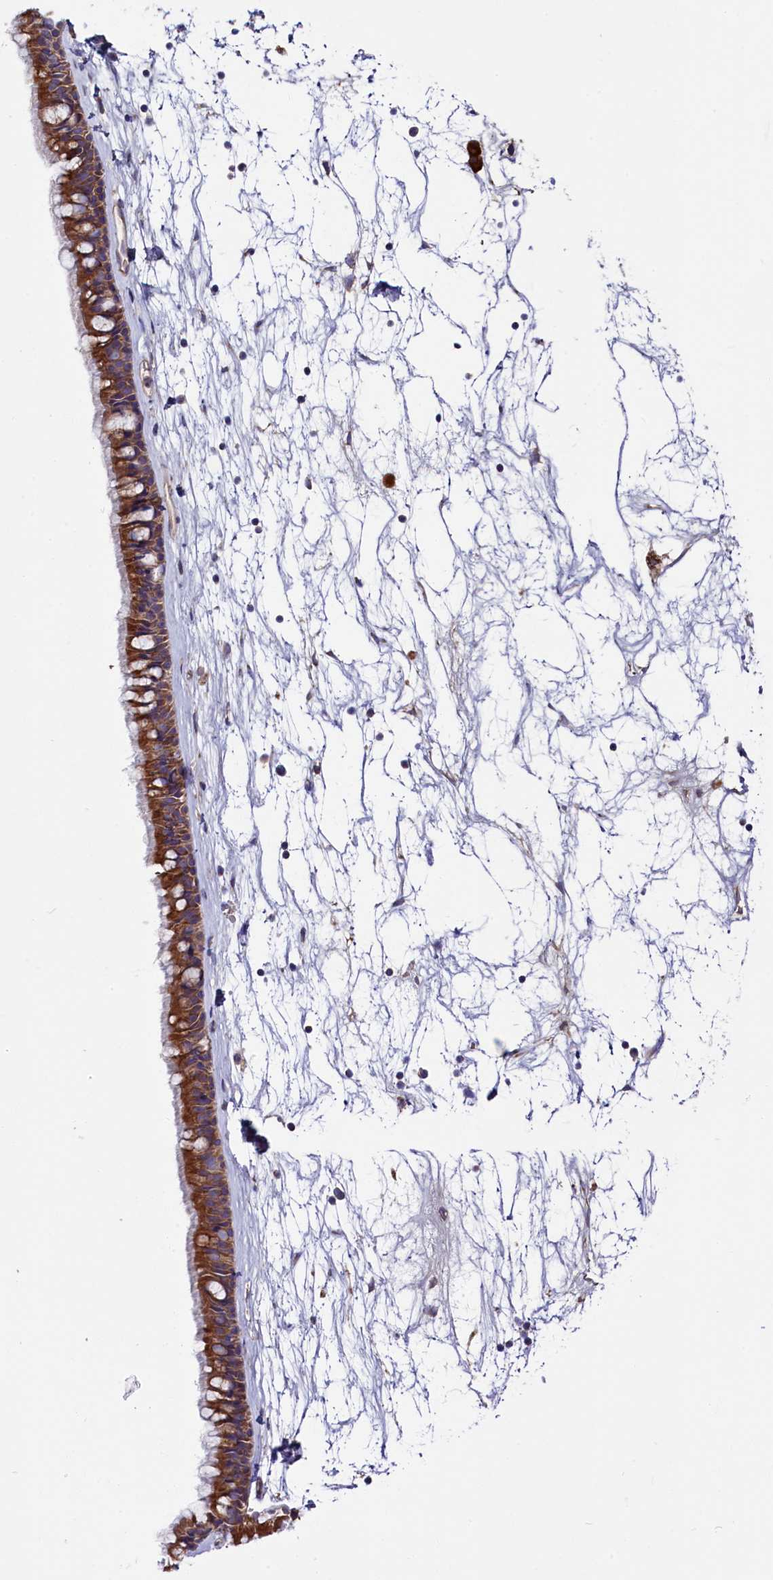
{"staining": {"intensity": "strong", "quantity": ">75%", "location": "cytoplasmic/membranous"}, "tissue": "nasopharynx", "cell_type": "Respiratory epithelial cells", "image_type": "normal", "snomed": [{"axis": "morphology", "description": "Normal tissue, NOS"}, {"axis": "topography", "description": "Nasopharynx"}], "caption": "DAB immunohistochemical staining of normal nasopharynx exhibits strong cytoplasmic/membranous protein positivity in about >75% of respiratory epithelial cells. (DAB IHC, brown staining for protein, blue staining for nuclei).", "gene": "ZSWIM1", "patient": {"sex": "male", "age": 64}}